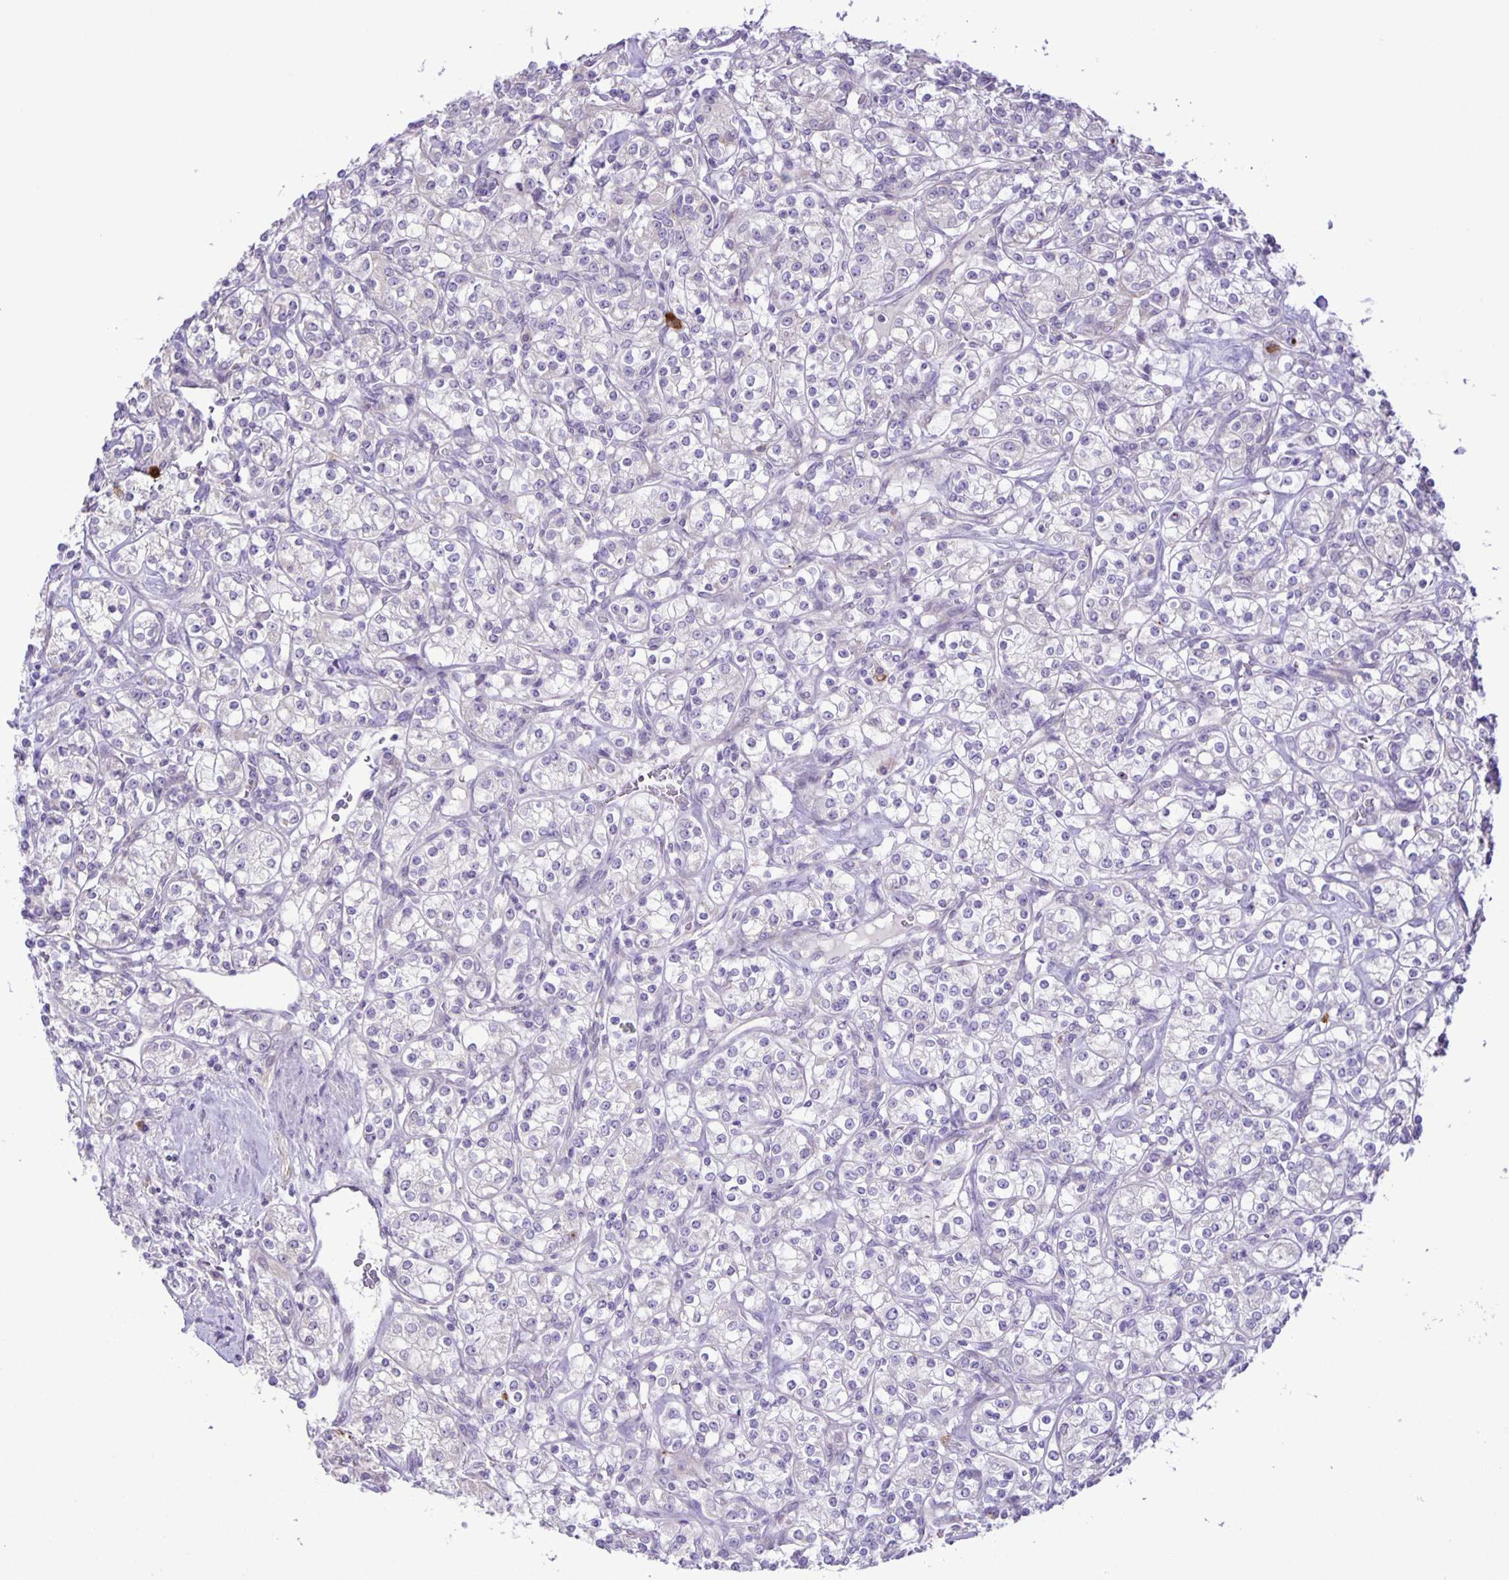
{"staining": {"intensity": "negative", "quantity": "none", "location": "none"}, "tissue": "renal cancer", "cell_type": "Tumor cells", "image_type": "cancer", "snomed": [{"axis": "morphology", "description": "Adenocarcinoma, NOS"}, {"axis": "topography", "description": "Kidney"}], "caption": "The IHC photomicrograph has no significant expression in tumor cells of renal cancer (adenocarcinoma) tissue.", "gene": "ADCK1", "patient": {"sex": "male", "age": 77}}